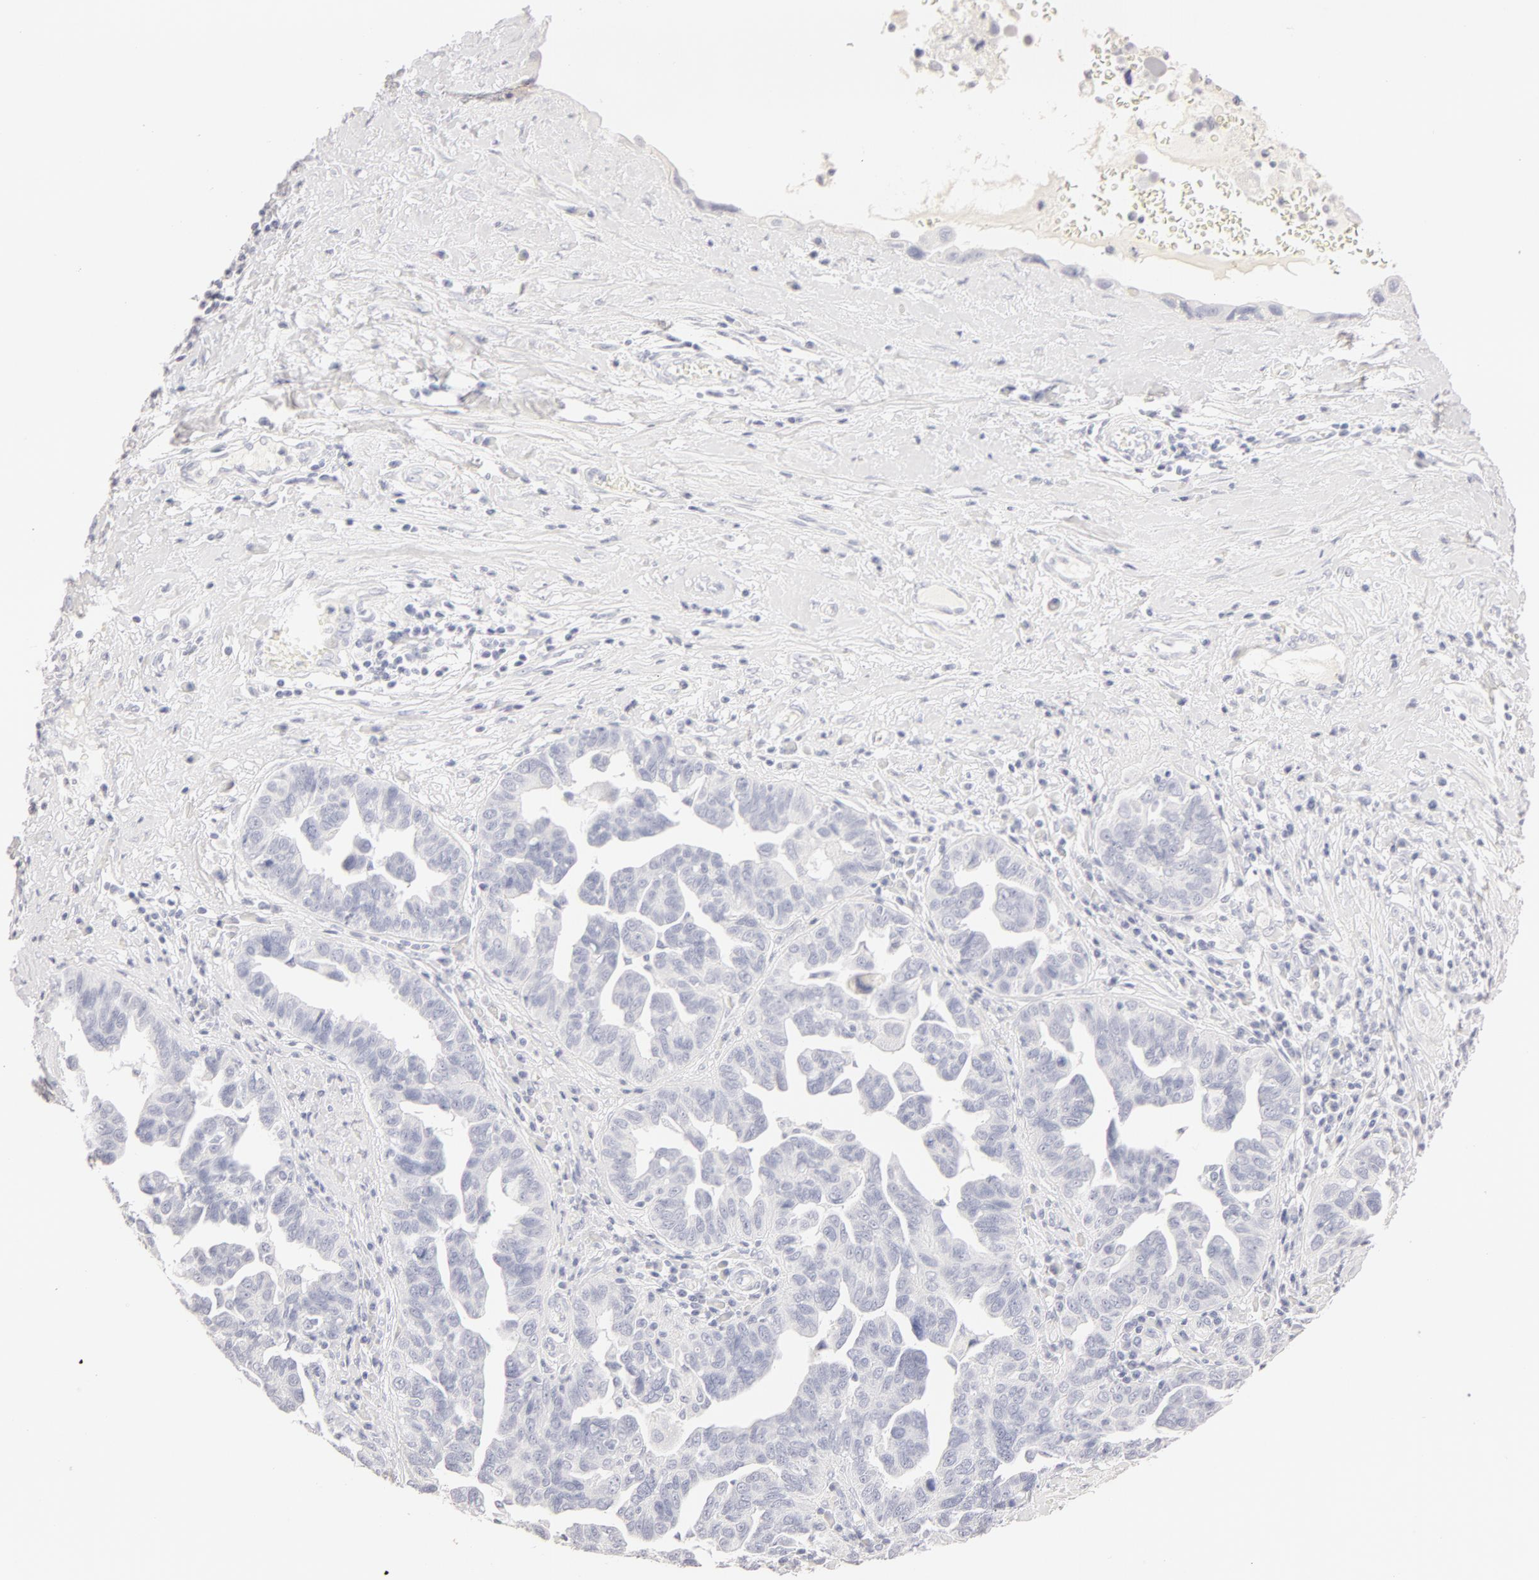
{"staining": {"intensity": "negative", "quantity": "none", "location": "none"}, "tissue": "ovarian cancer", "cell_type": "Tumor cells", "image_type": "cancer", "snomed": [{"axis": "morphology", "description": "Cystadenocarcinoma, serous, NOS"}, {"axis": "topography", "description": "Ovary"}], "caption": "Tumor cells are negative for protein expression in human ovarian serous cystadenocarcinoma. The staining is performed using DAB brown chromogen with nuclei counter-stained in using hematoxylin.", "gene": "LGALS7B", "patient": {"sex": "female", "age": 64}}